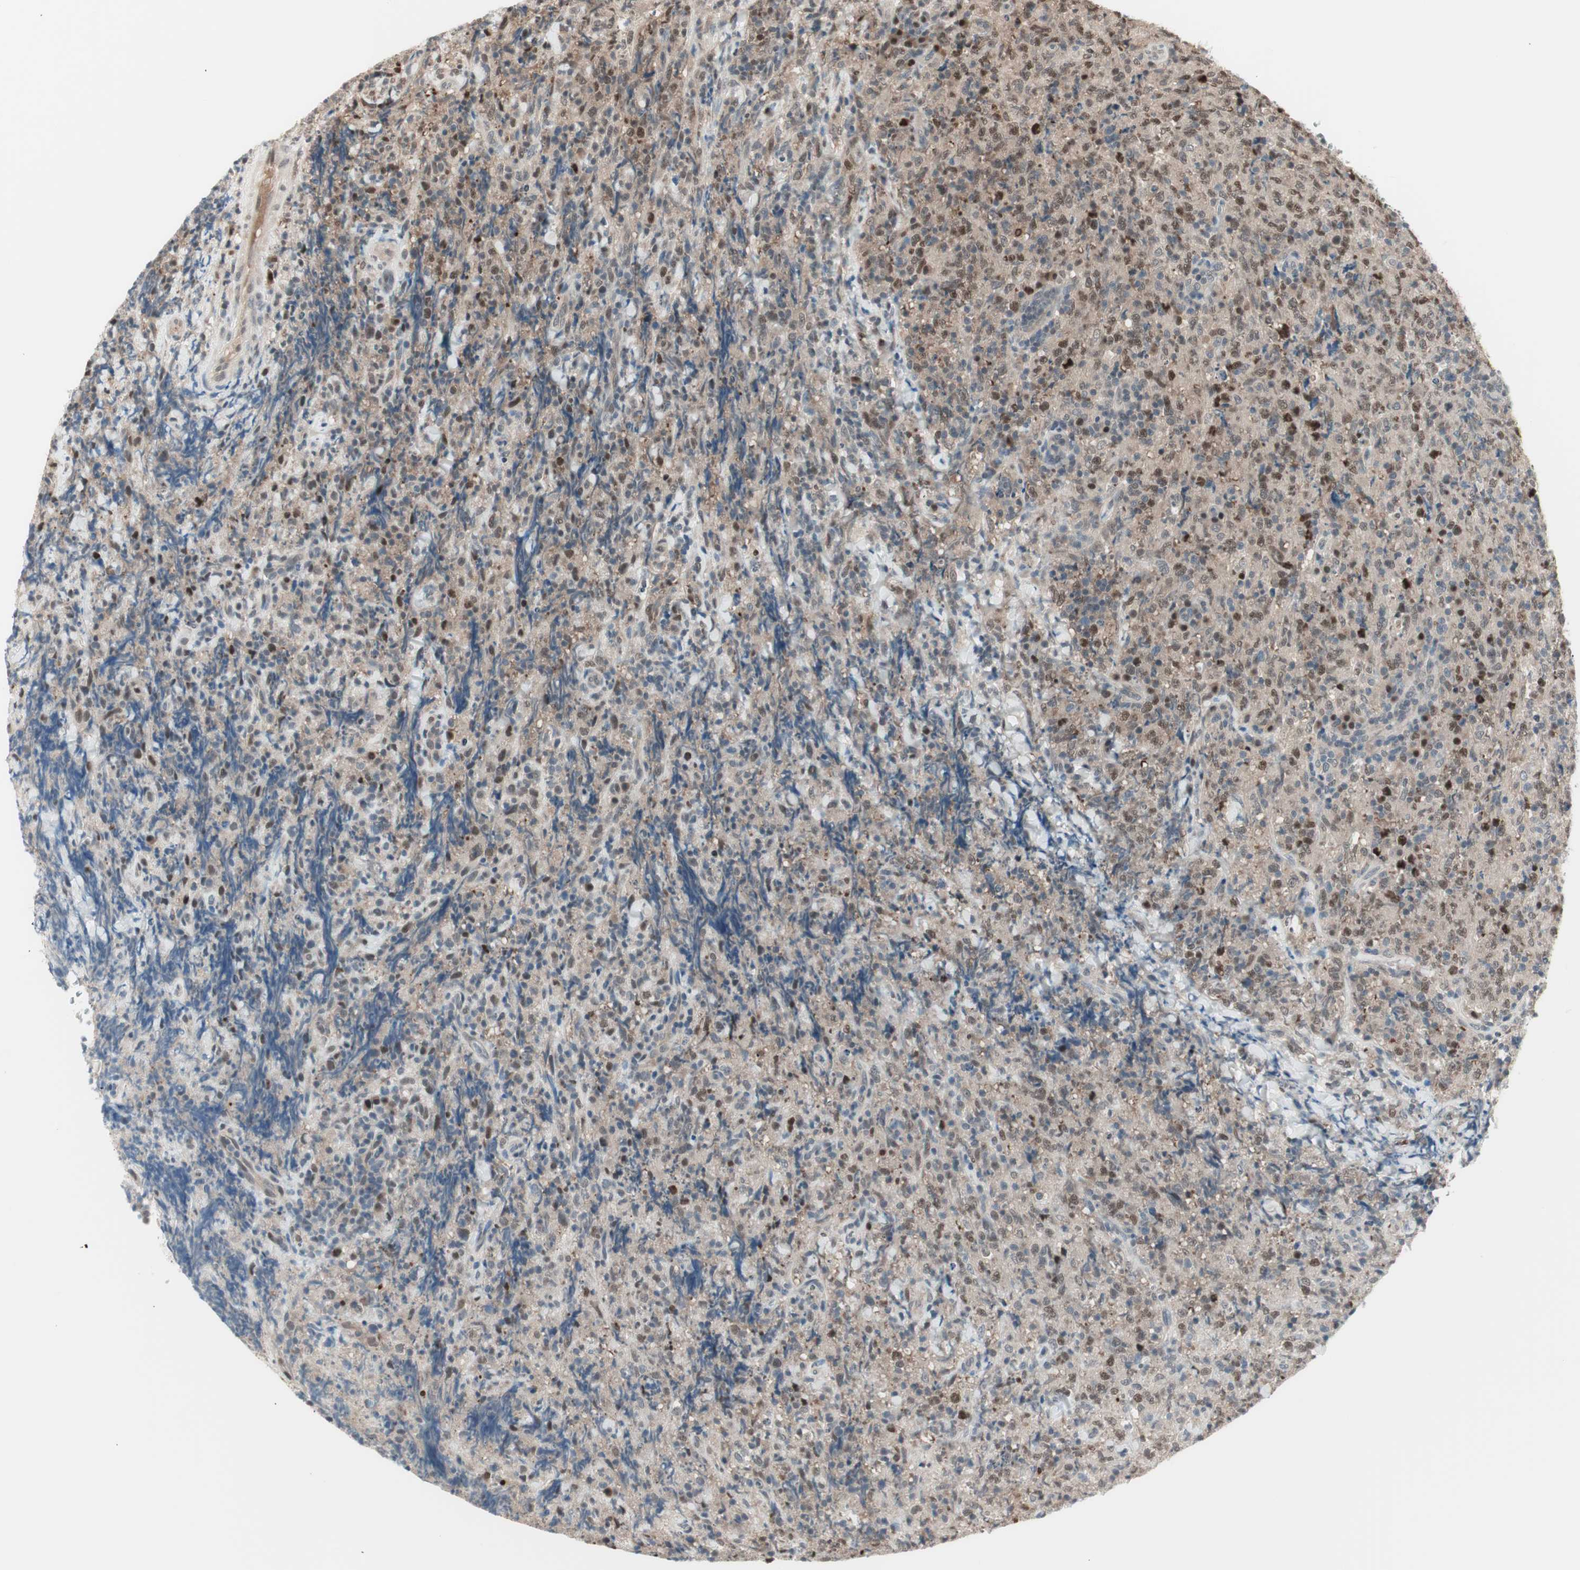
{"staining": {"intensity": "moderate", "quantity": ">75%", "location": "cytoplasmic/membranous,nuclear"}, "tissue": "lymphoma", "cell_type": "Tumor cells", "image_type": "cancer", "snomed": [{"axis": "morphology", "description": "Malignant lymphoma, non-Hodgkin's type, High grade"}, {"axis": "topography", "description": "Tonsil"}], "caption": "Lymphoma was stained to show a protein in brown. There is medium levels of moderate cytoplasmic/membranous and nuclear staining in about >75% of tumor cells. The protein of interest is stained brown, and the nuclei are stained in blue (DAB IHC with brightfield microscopy, high magnification).", "gene": "LONP2", "patient": {"sex": "female", "age": 36}}